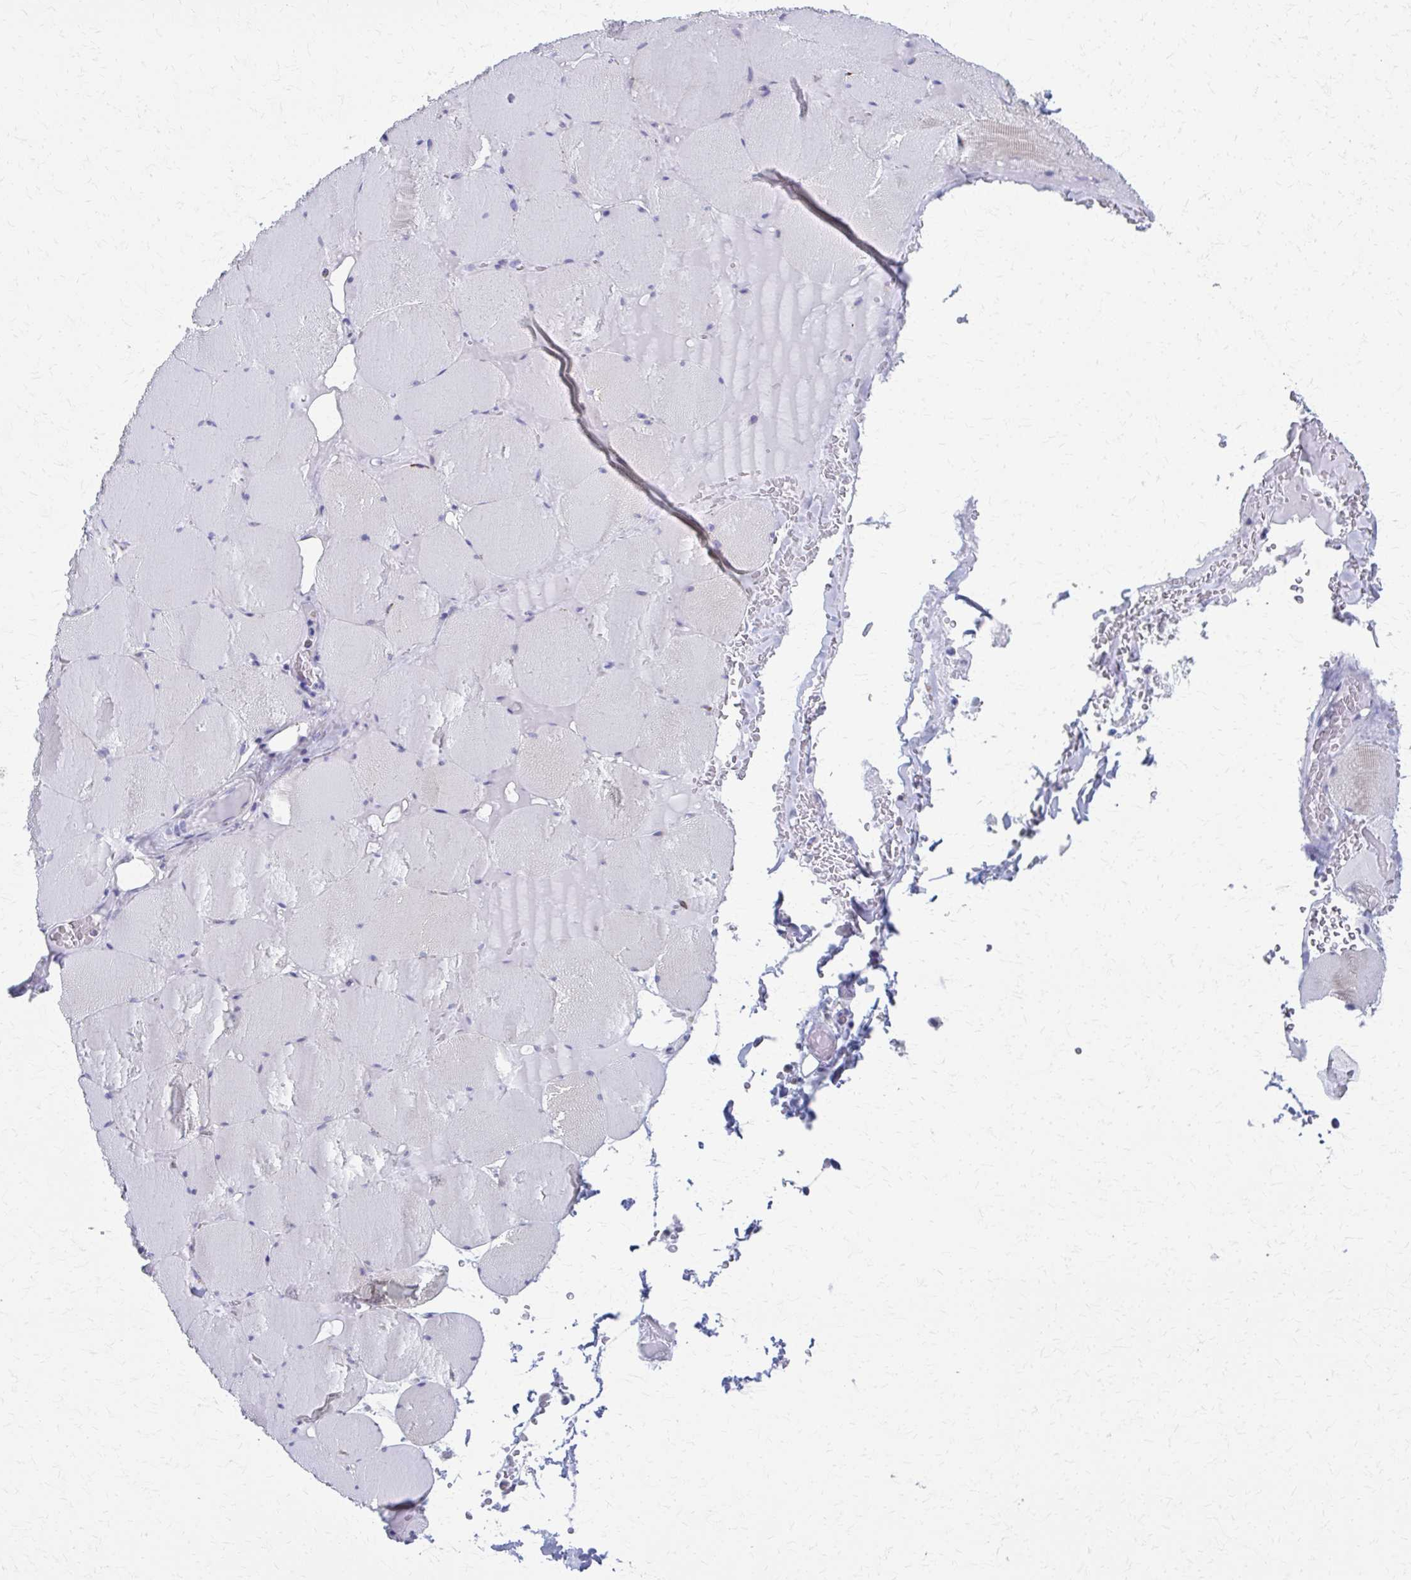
{"staining": {"intensity": "negative", "quantity": "none", "location": "none"}, "tissue": "skeletal muscle", "cell_type": "Myocytes", "image_type": "normal", "snomed": [{"axis": "morphology", "description": "Normal tissue, NOS"}, {"axis": "topography", "description": "Skeletal muscle"}, {"axis": "topography", "description": "Head-Neck"}], "caption": "Protein analysis of benign skeletal muscle demonstrates no significant staining in myocytes.", "gene": "SPATS2L", "patient": {"sex": "male", "age": 66}}